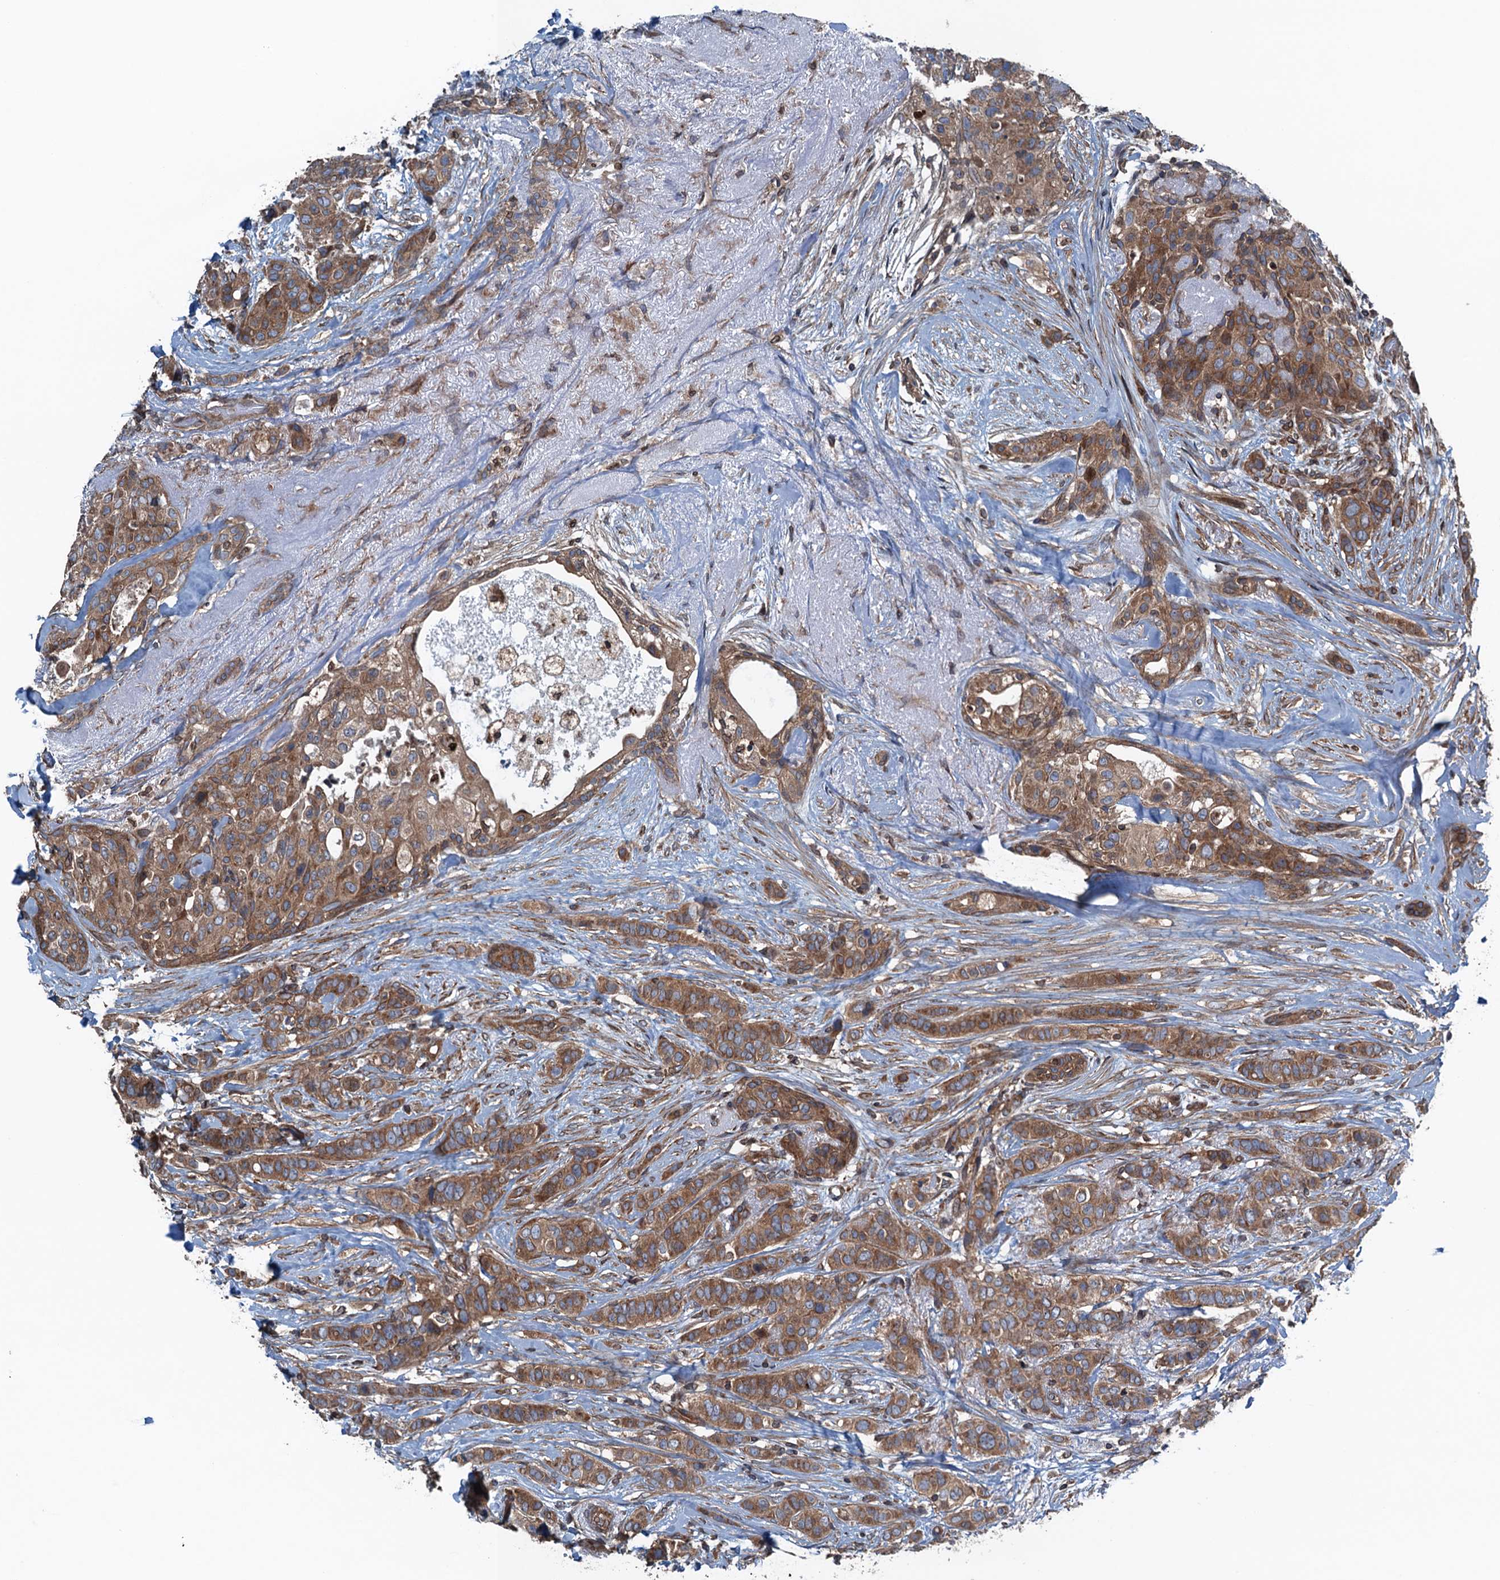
{"staining": {"intensity": "moderate", "quantity": ">75%", "location": "cytoplasmic/membranous"}, "tissue": "breast cancer", "cell_type": "Tumor cells", "image_type": "cancer", "snomed": [{"axis": "morphology", "description": "Lobular carcinoma"}, {"axis": "topography", "description": "Breast"}], "caption": "Protein staining by immunohistochemistry (IHC) demonstrates moderate cytoplasmic/membranous positivity in about >75% of tumor cells in breast lobular carcinoma. (IHC, brightfield microscopy, high magnification).", "gene": "TRAPPC8", "patient": {"sex": "female", "age": 51}}